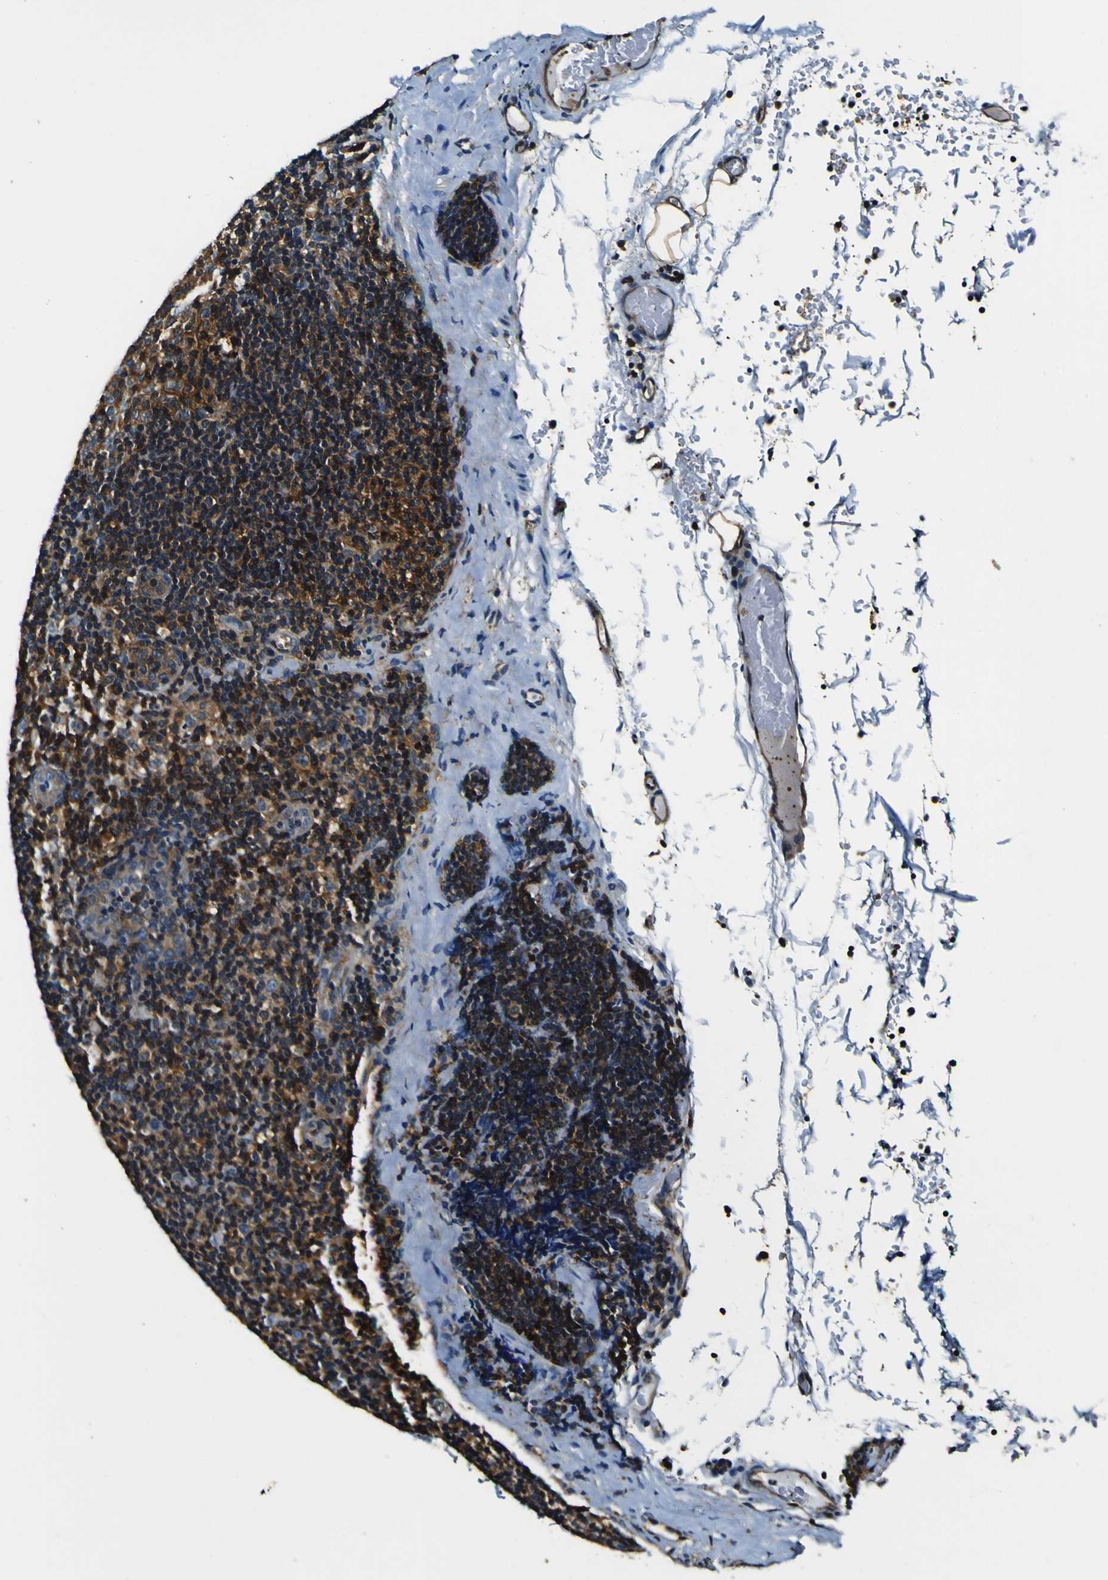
{"staining": {"intensity": "strong", "quantity": ">75%", "location": "cytoplasmic/membranous"}, "tissue": "lymph node", "cell_type": "Germinal center cells", "image_type": "normal", "snomed": [{"axis": "morphology", "description": "Normal tissue, NOS"}, {"axis": "topography", "description": "Lymph node"}], "caption": "Benign lymph node exhibits strong cytoplasmic/membranous expression in approximately >75% of germinal center cells.", "gene": "RHOT2", "patient": {"sex": "female", "age": 14}}